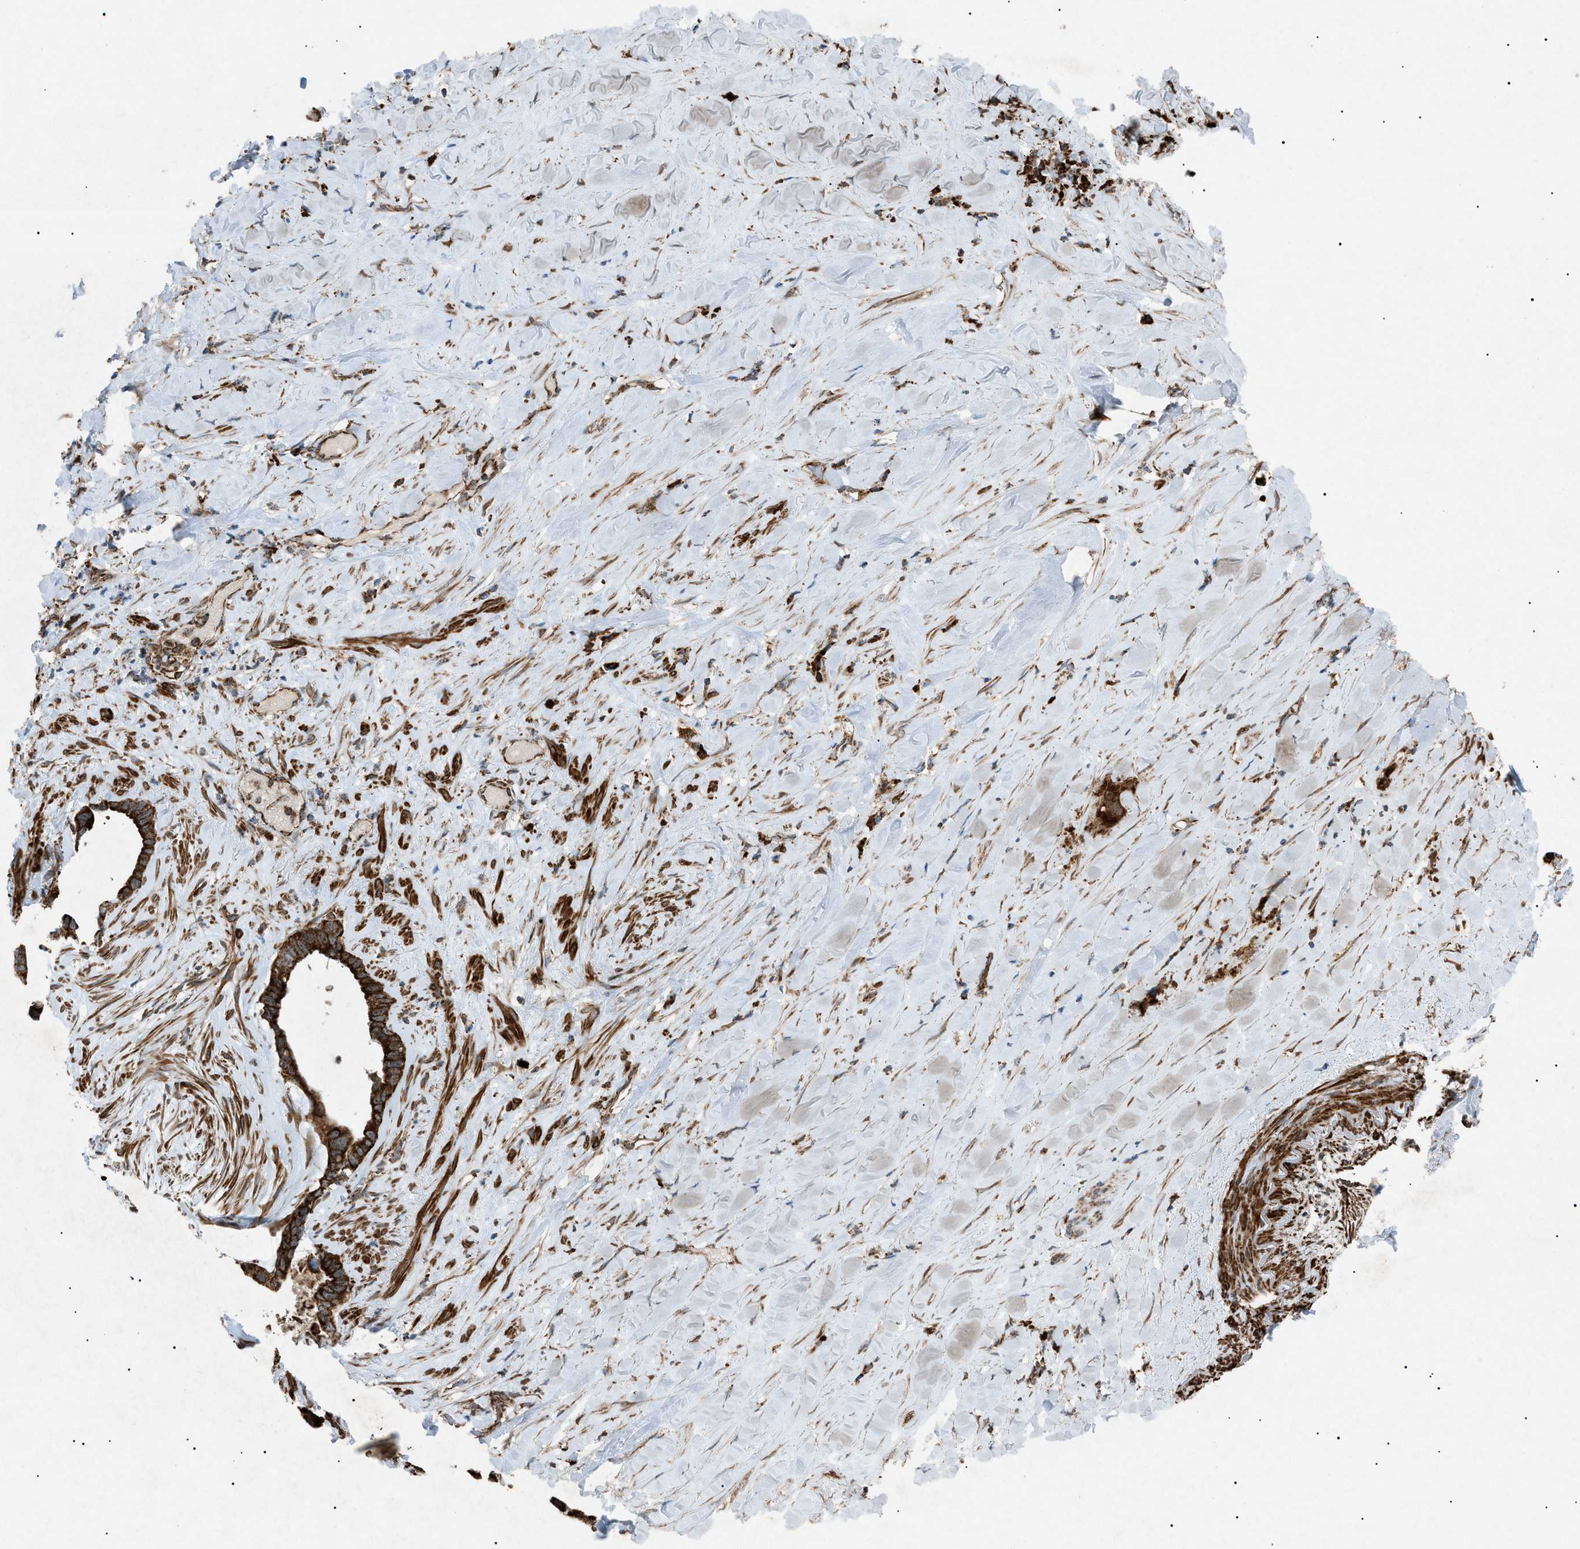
{"staining": {"intensity": "strong", "quantity": ">75%", "location": "cytoplasmic/membranous"}, "tissue": "liver cancer", "cell_type": "Tumor cells", "image_type": "cancer", "snomed": [{"axis": "morphology", "description": "Cholangiocarcinoma"}, {"axis": "topography", "description": "Liver"}], "caption": "There is high levels of strong cytoplasmic/membranous staining in tumor cells of liver cholangiocarcinoma, as demonstrated by immunohistochemical staining (brown color).", "gene": "C1GALT1C1", "patient": {"sex": "female", "age": 65}}